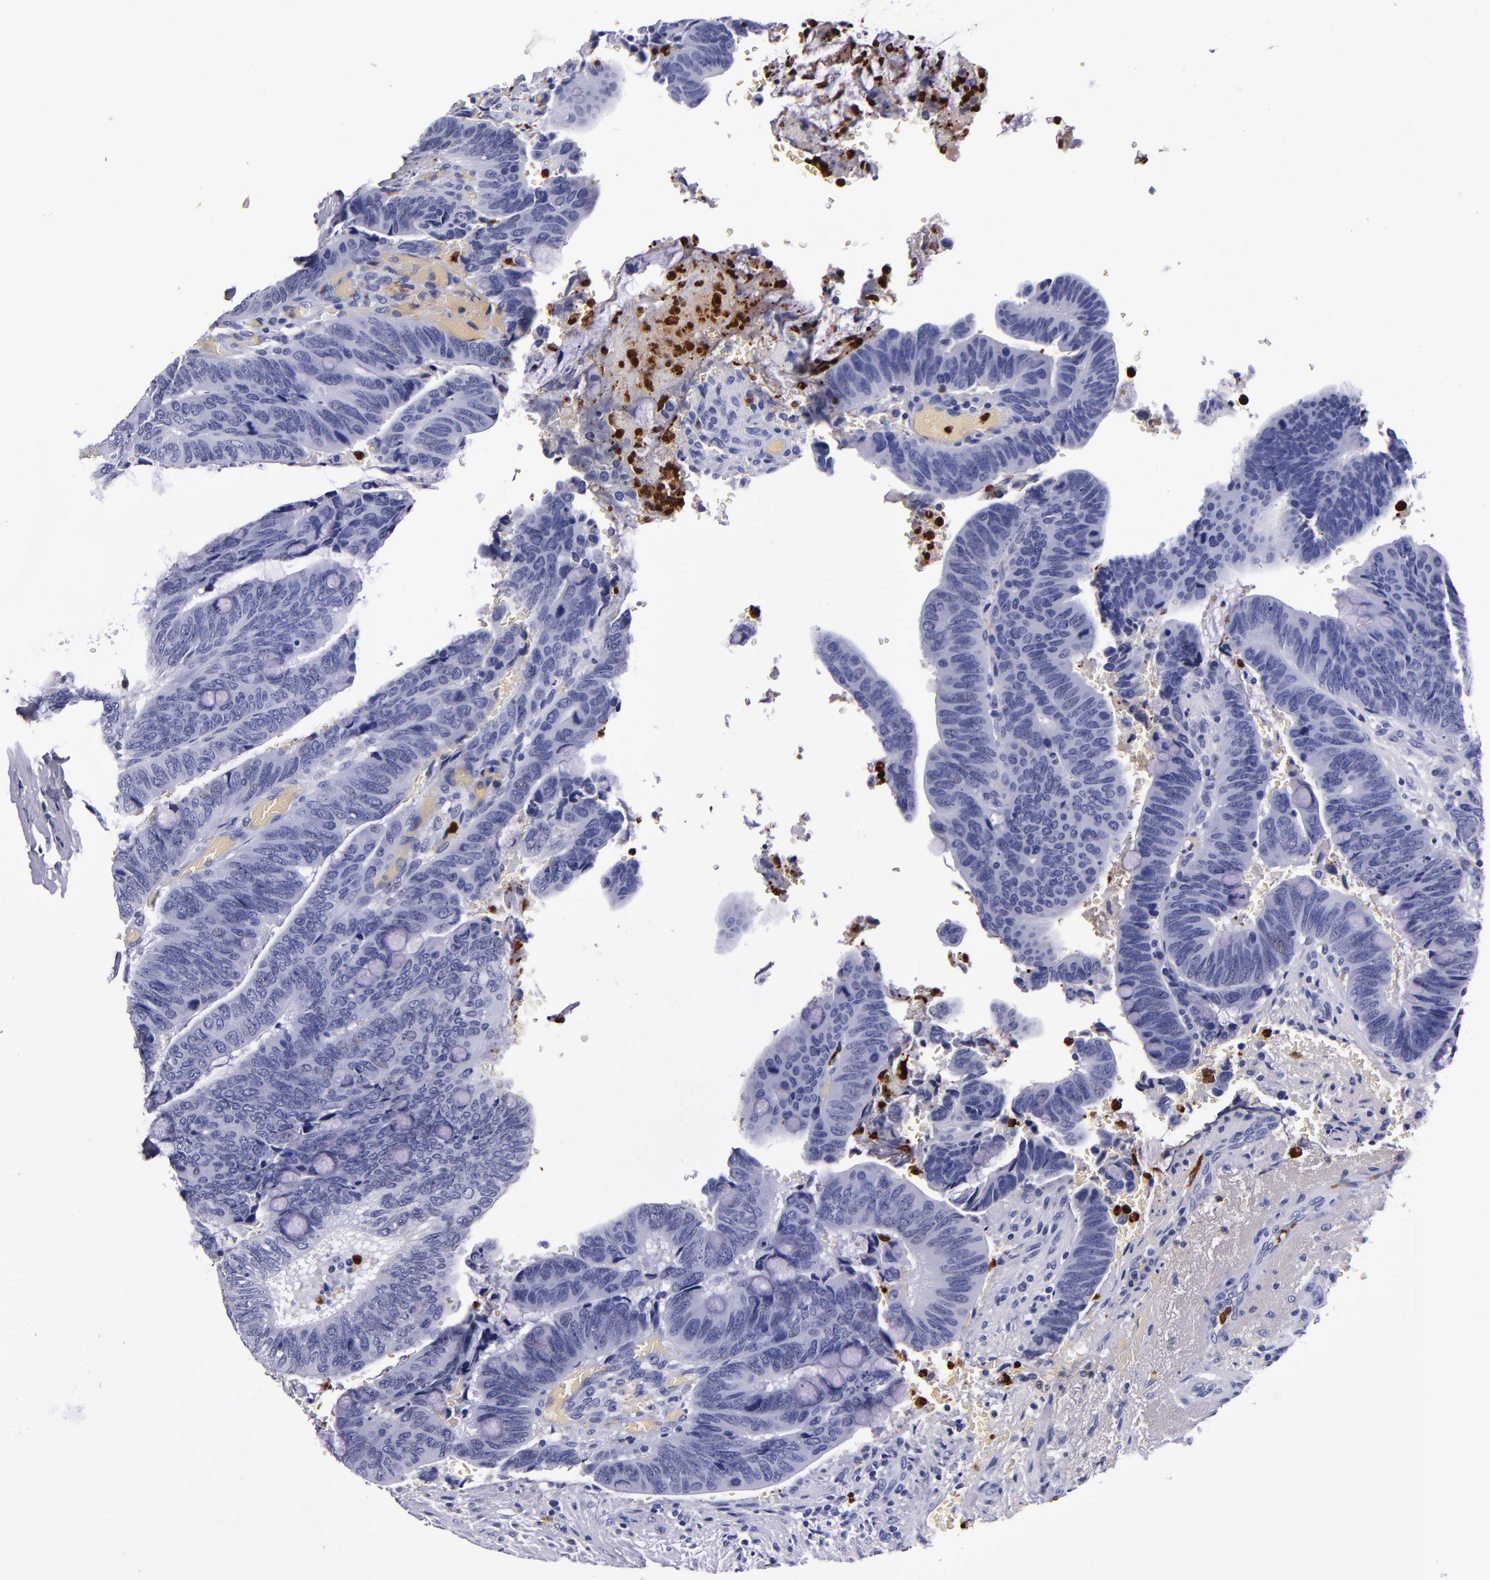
{"staining": {"intensity": "negative", "quantity": "none", "location": "none"}, "tissue": "colorectal cancer", "cell_type": "Tumor cells", "image_type": "cancer", "snomed": [{"axis": "morphology", "description": "Normal tissue, NOS"}, {"axis": "morphology", "description": "Adenocarcinoma, NOS"}, {"axis": "topography", "description": "Rectum"}], "caption": "This is an IHC image of colorectal adenocarcinoma. There is no positivity in tumor cells.", "gene": "S100A8", "patient": {"sex": "male", "age": 92}}